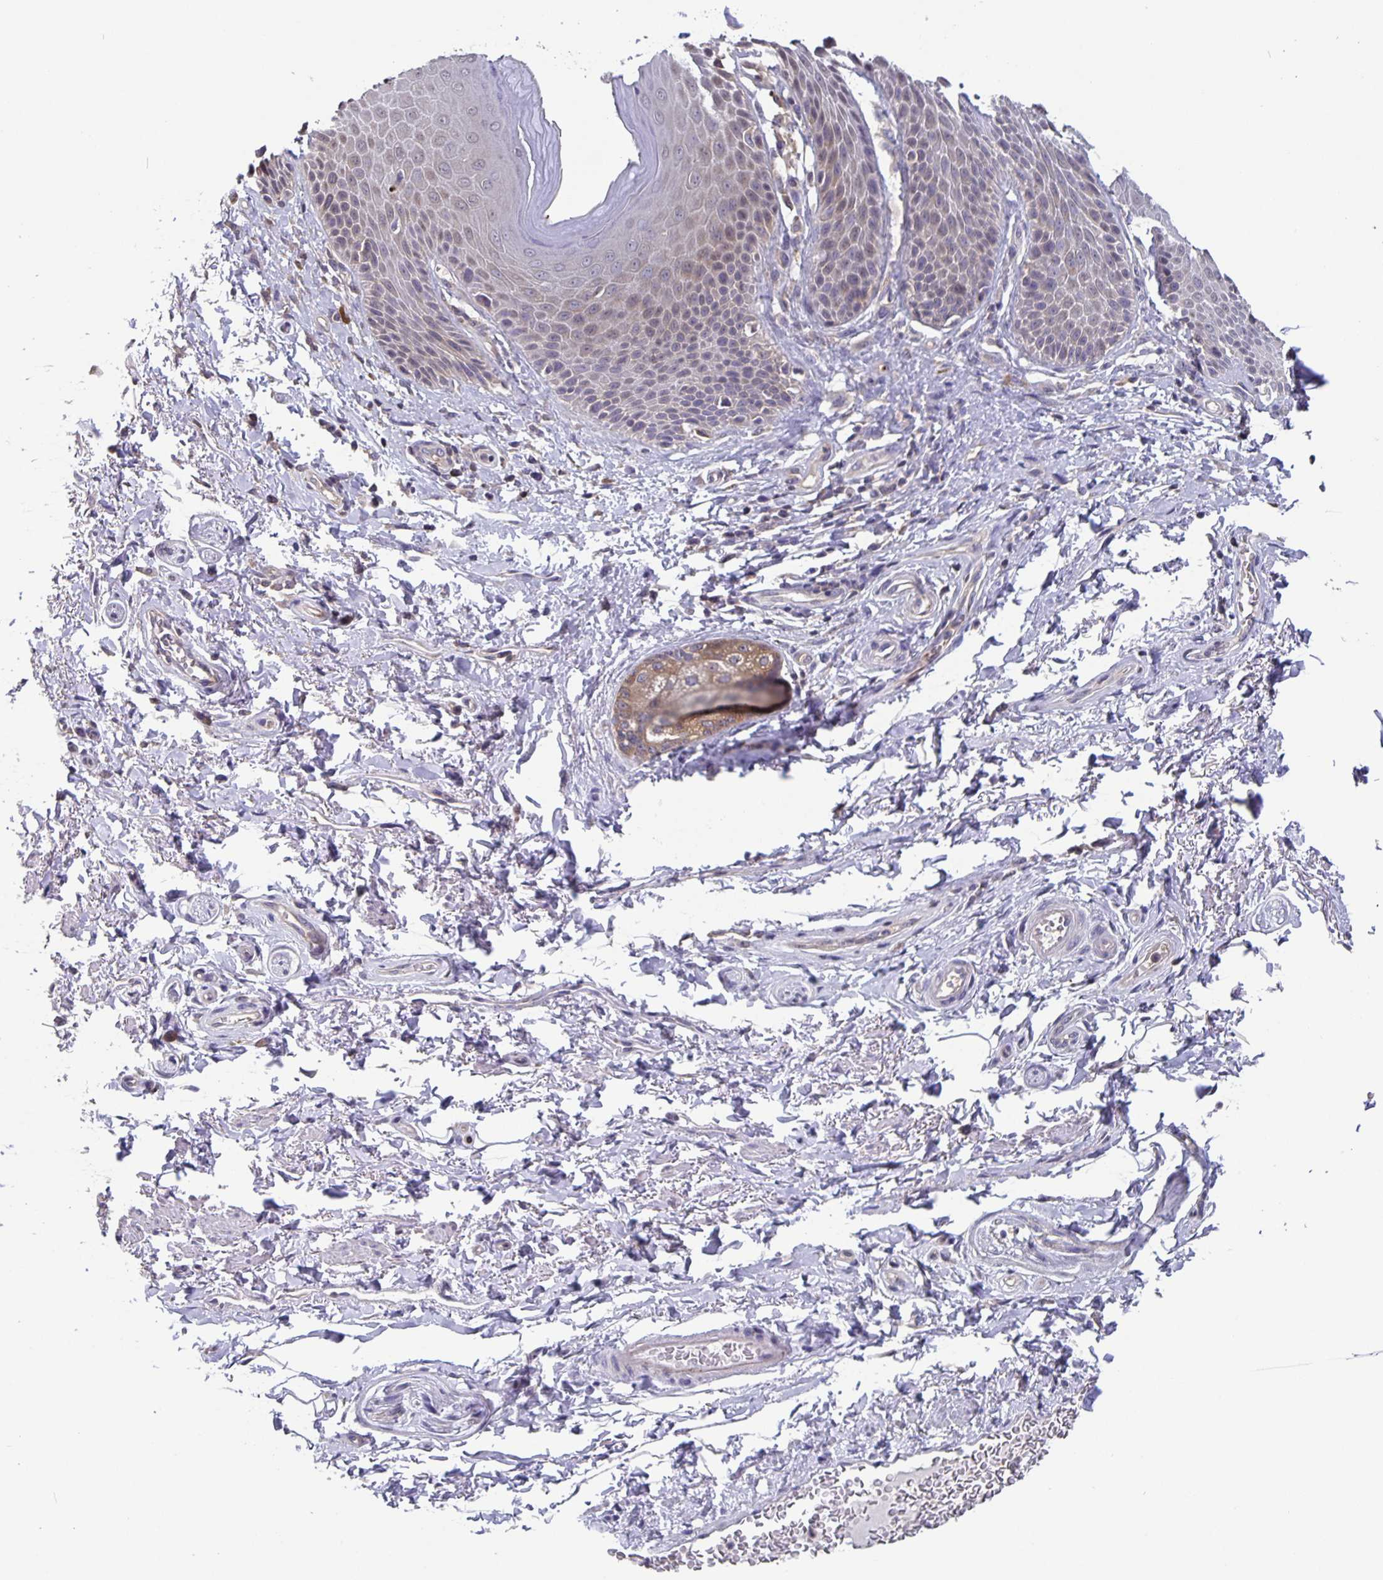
{"staining": {"intensity": "negative", "quantity": "none", "location": "none"}, "tissue": "adipose tissue", "cell_type": "Adipocytes", "image_type": "normal", "snomed": [{"axis": "morphology", "description": "Normal tissue, NOS"}, {"axis": "topography", "description": "Peripheral nerve tissue"}], "caption": "The photomicrograph exhibits no significant positivity in adipocytes of adipose tissue. Brightfield microscopy of immunohistochemistry (IHC) stained with DAB (3,3'-diaminobenzidine) (brown) and hematoxylin (blue), captured at high magnification.", "gene": "FEM1C", "patient": {"sex": "male", "age": 51}}